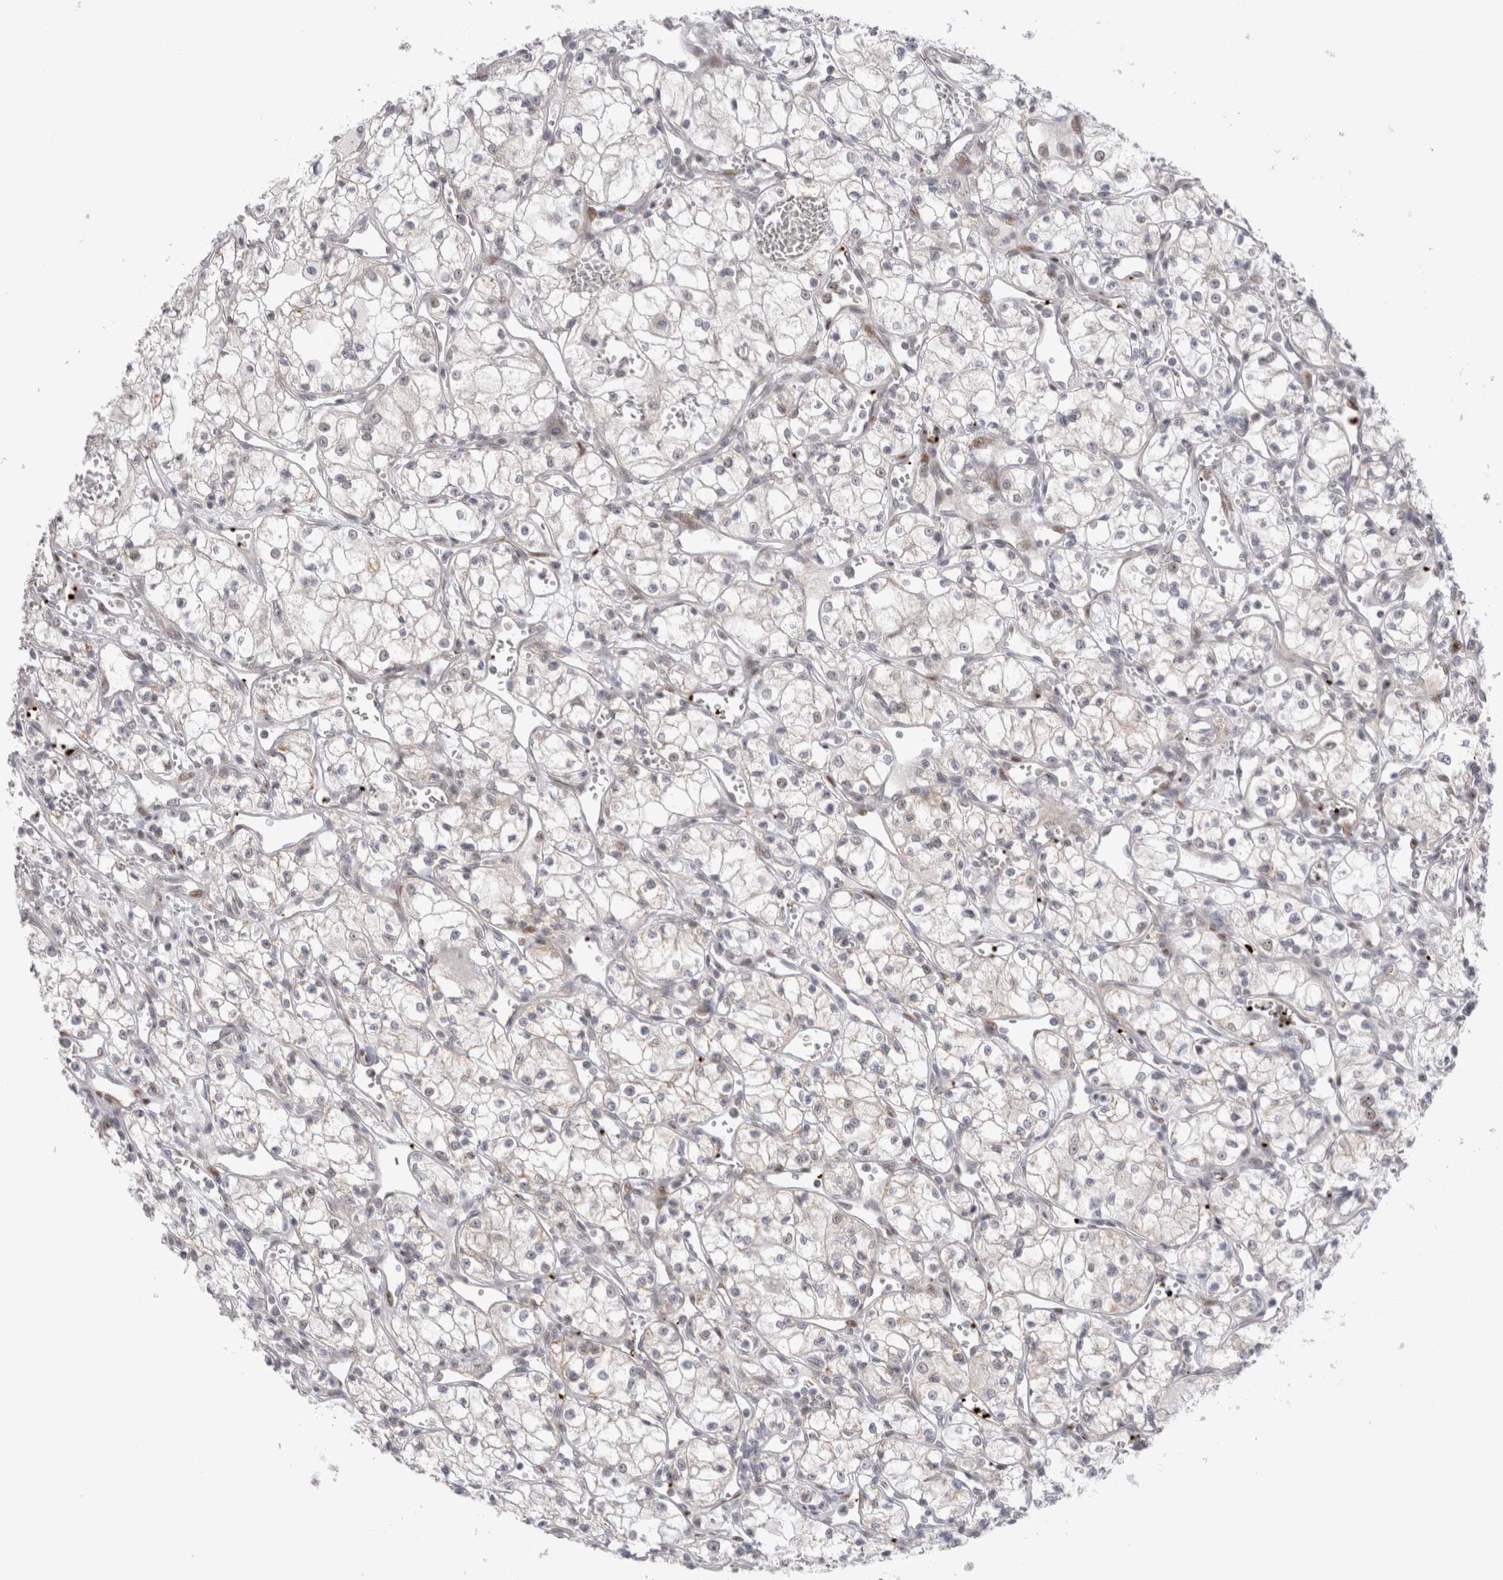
{"staining": {"intensity": "negative", "quantity": "none", "location": "none"}, "tissue": "renal cancer", "cell_type": "Tumor cells", "image_type": "cancer", "snomed": [{"axis": "morphology", "description": "Adenocarcinoma, NOS"}, {"axis": "topography", "description": "Kidney"}], "caption": "This is a photomicrograph of IHC staining of renal cancer, which shows no positivity in tumor cells.", "gene": "VPS28", "patient": {"sex": "male", "age": 59}}